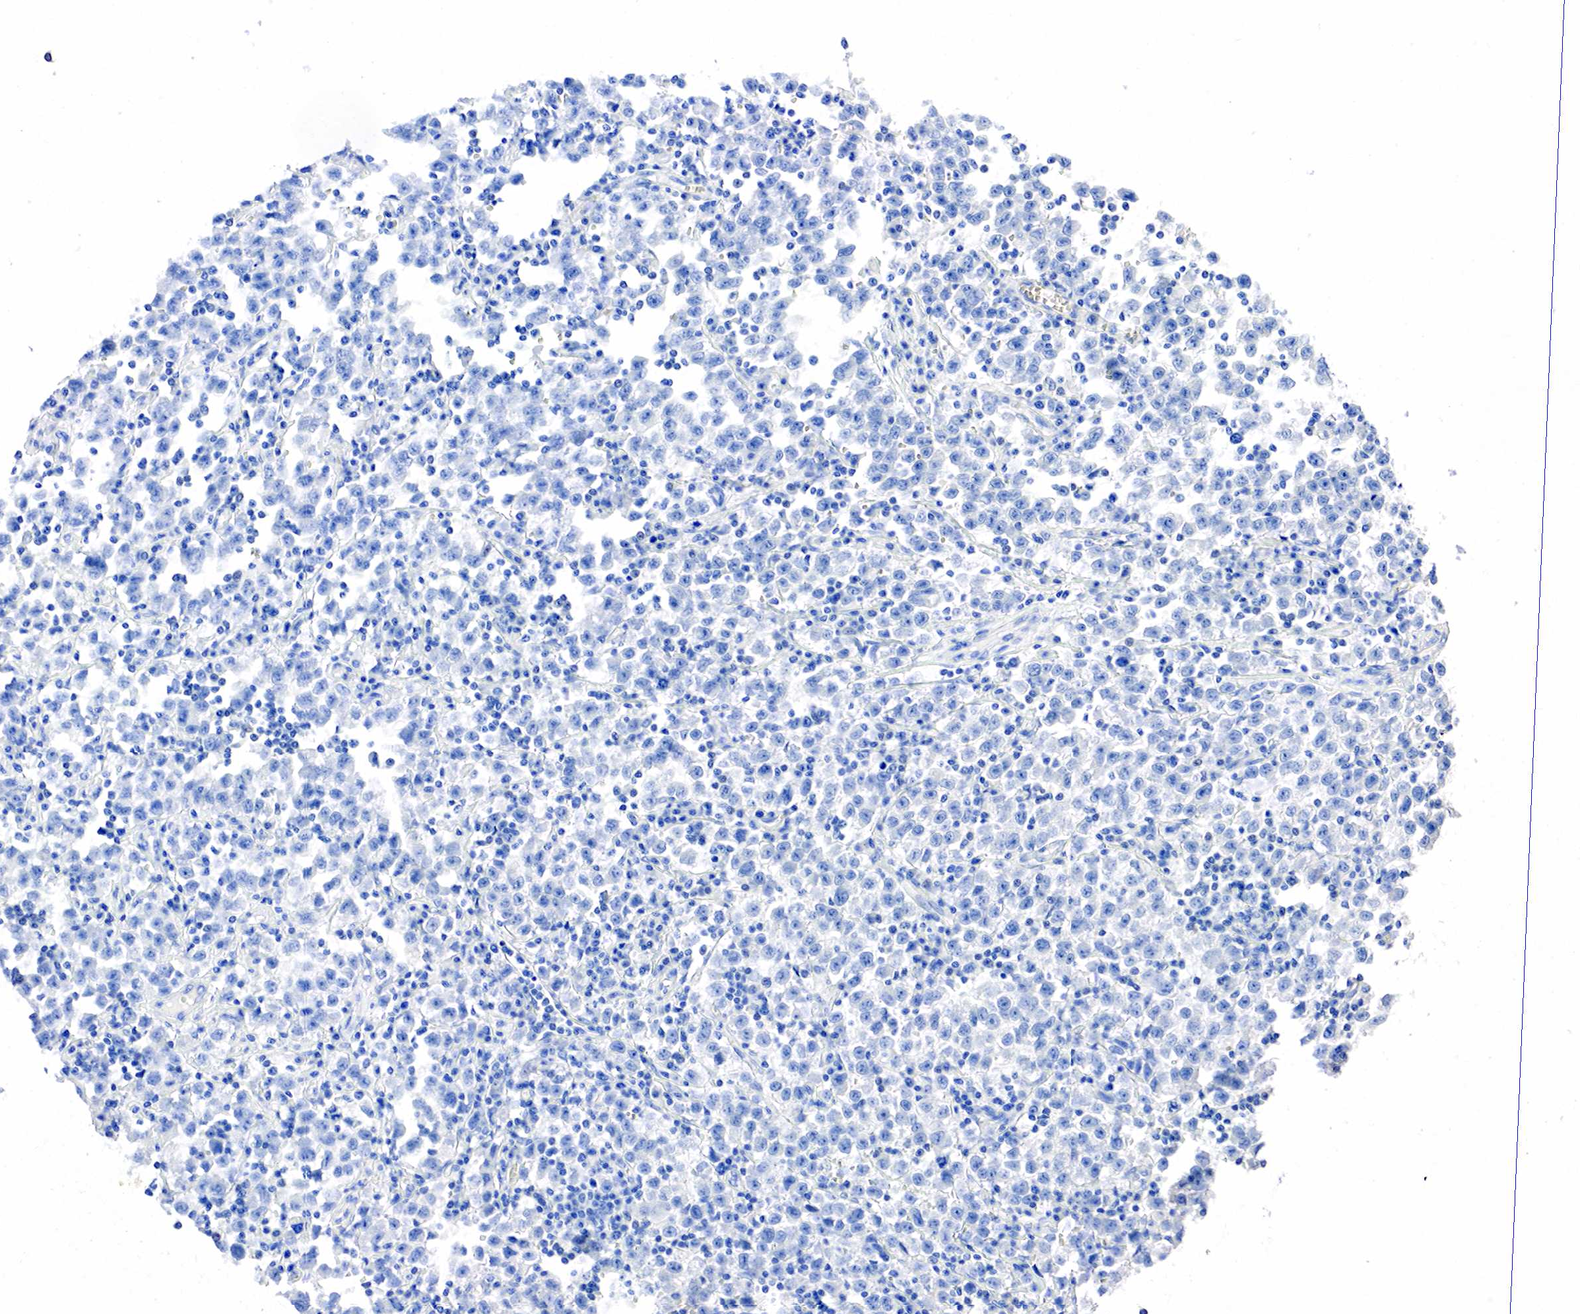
{"staining": {"intensity": "negative", "quantity": "none", "location": "none"}, "tissue": "testis cancer", "cell_type": "Tumor cells", "image_type": "cancer", "snomed": [{"axis": "morphology", "description": "Seminoma, NOS"}, {"axis": "topography", "description": "Testis"}], "caption": "IHC histopathology image of neoplastic tissue: testis cancer stained with DAB (3,3'-diaminobenzidine) displays no significant protein positivity in tumor cells.", "gene": "SST", "patient": {"sex": "male", "age": 35}}